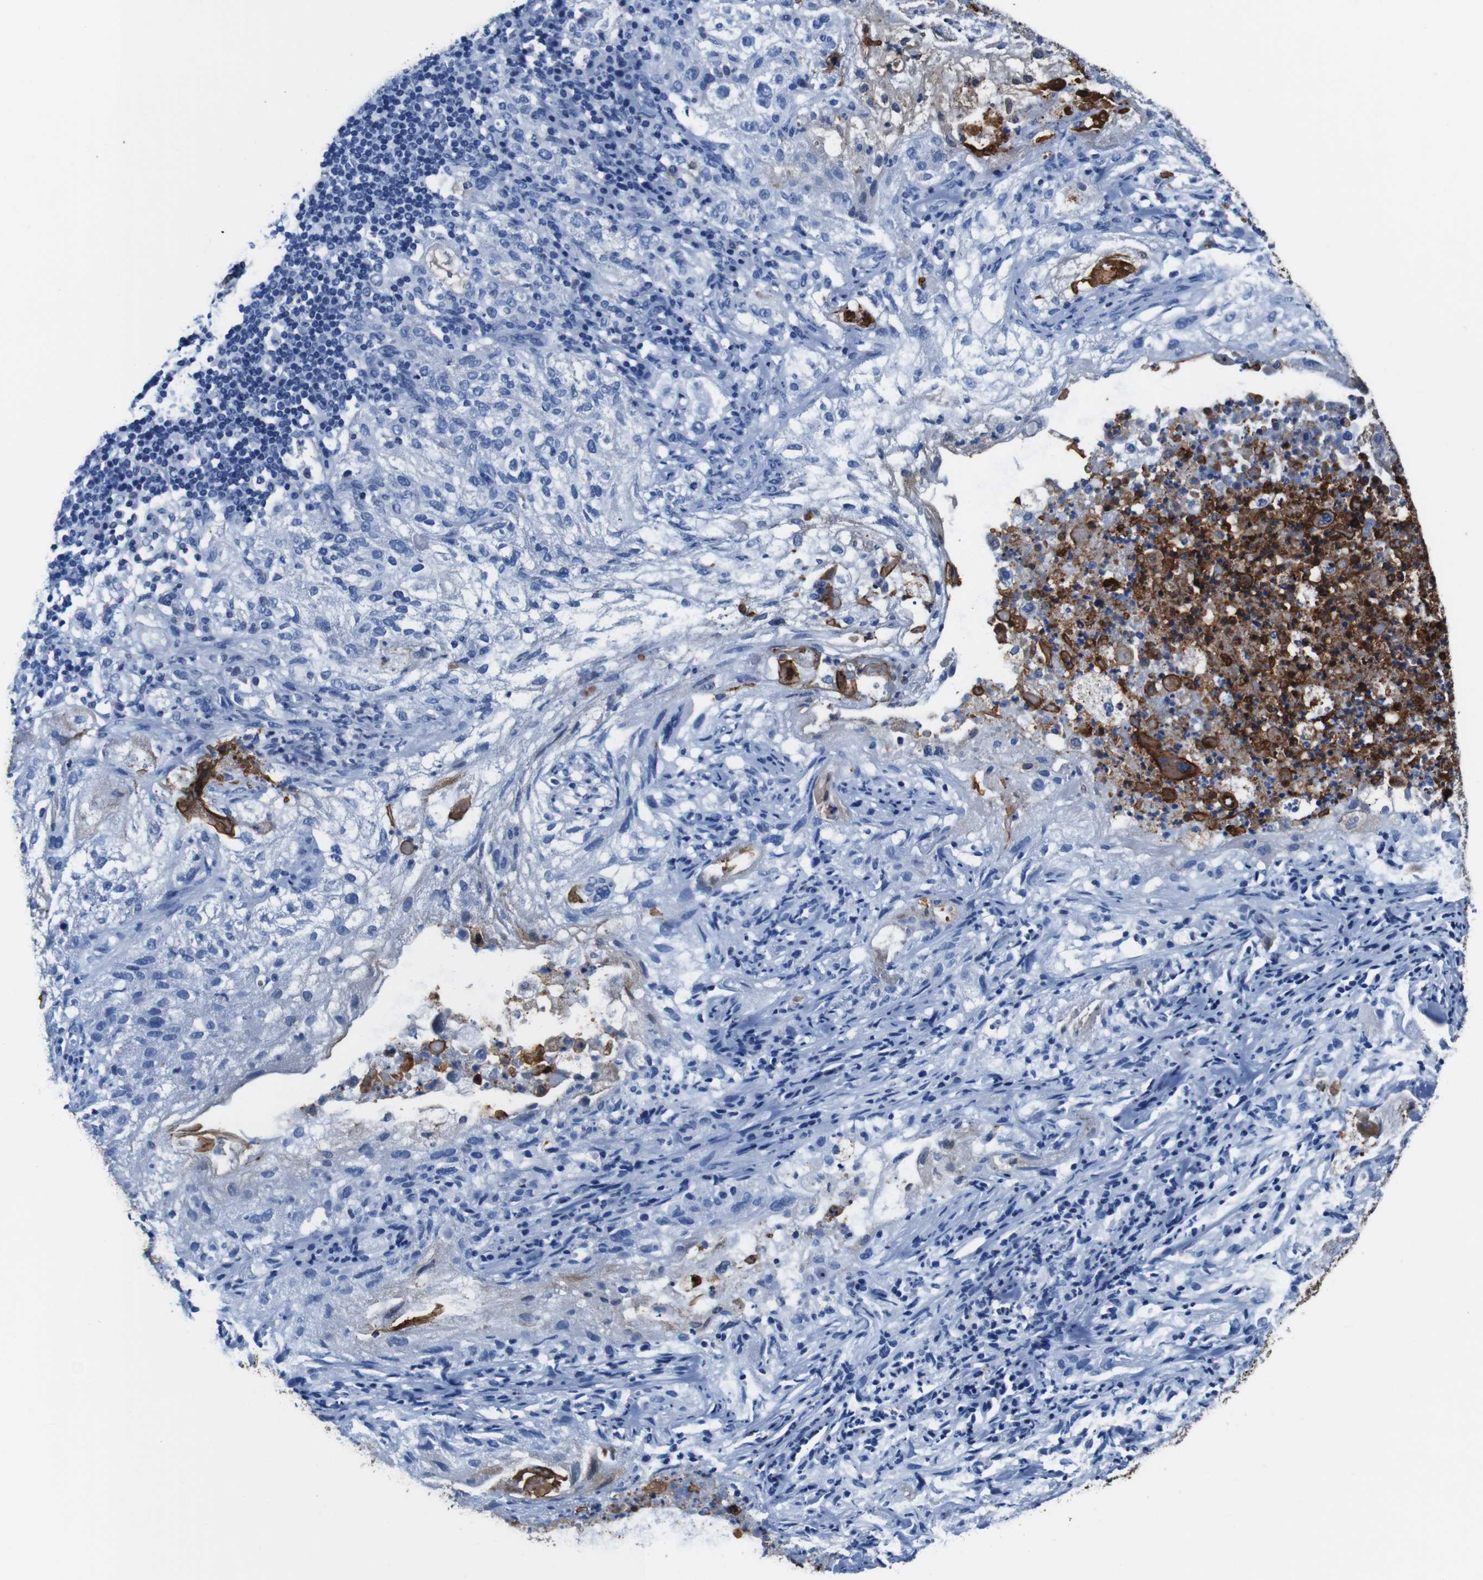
{"staining": {"intensity": "strong", "quantity": "25%-75%", "location": "cytoplasmic/membranous"}, "tissue": "lung cancer", "cell_type": "Tumor cells", "image_type": "cancer", "snomed": [{"axis": "morphology", "description": "Inflammation, NOS"}, {"axis": "morphology", "description": "Squamous cell carcinoma, NOS"}, {"axis": "topography", "description": "Lymph node"}, {"axis": "topography", "description": "Soft tissue"}, {"axis": "topography", "description": "Lung"}], "caption": "A brown stain labels strong cytoplasmic/membranous staining of a protein in human lung squamous cell carcinoma tumor cells.", "gene": "ANXA1", "patient": {"sex": "male", "age": 66}}